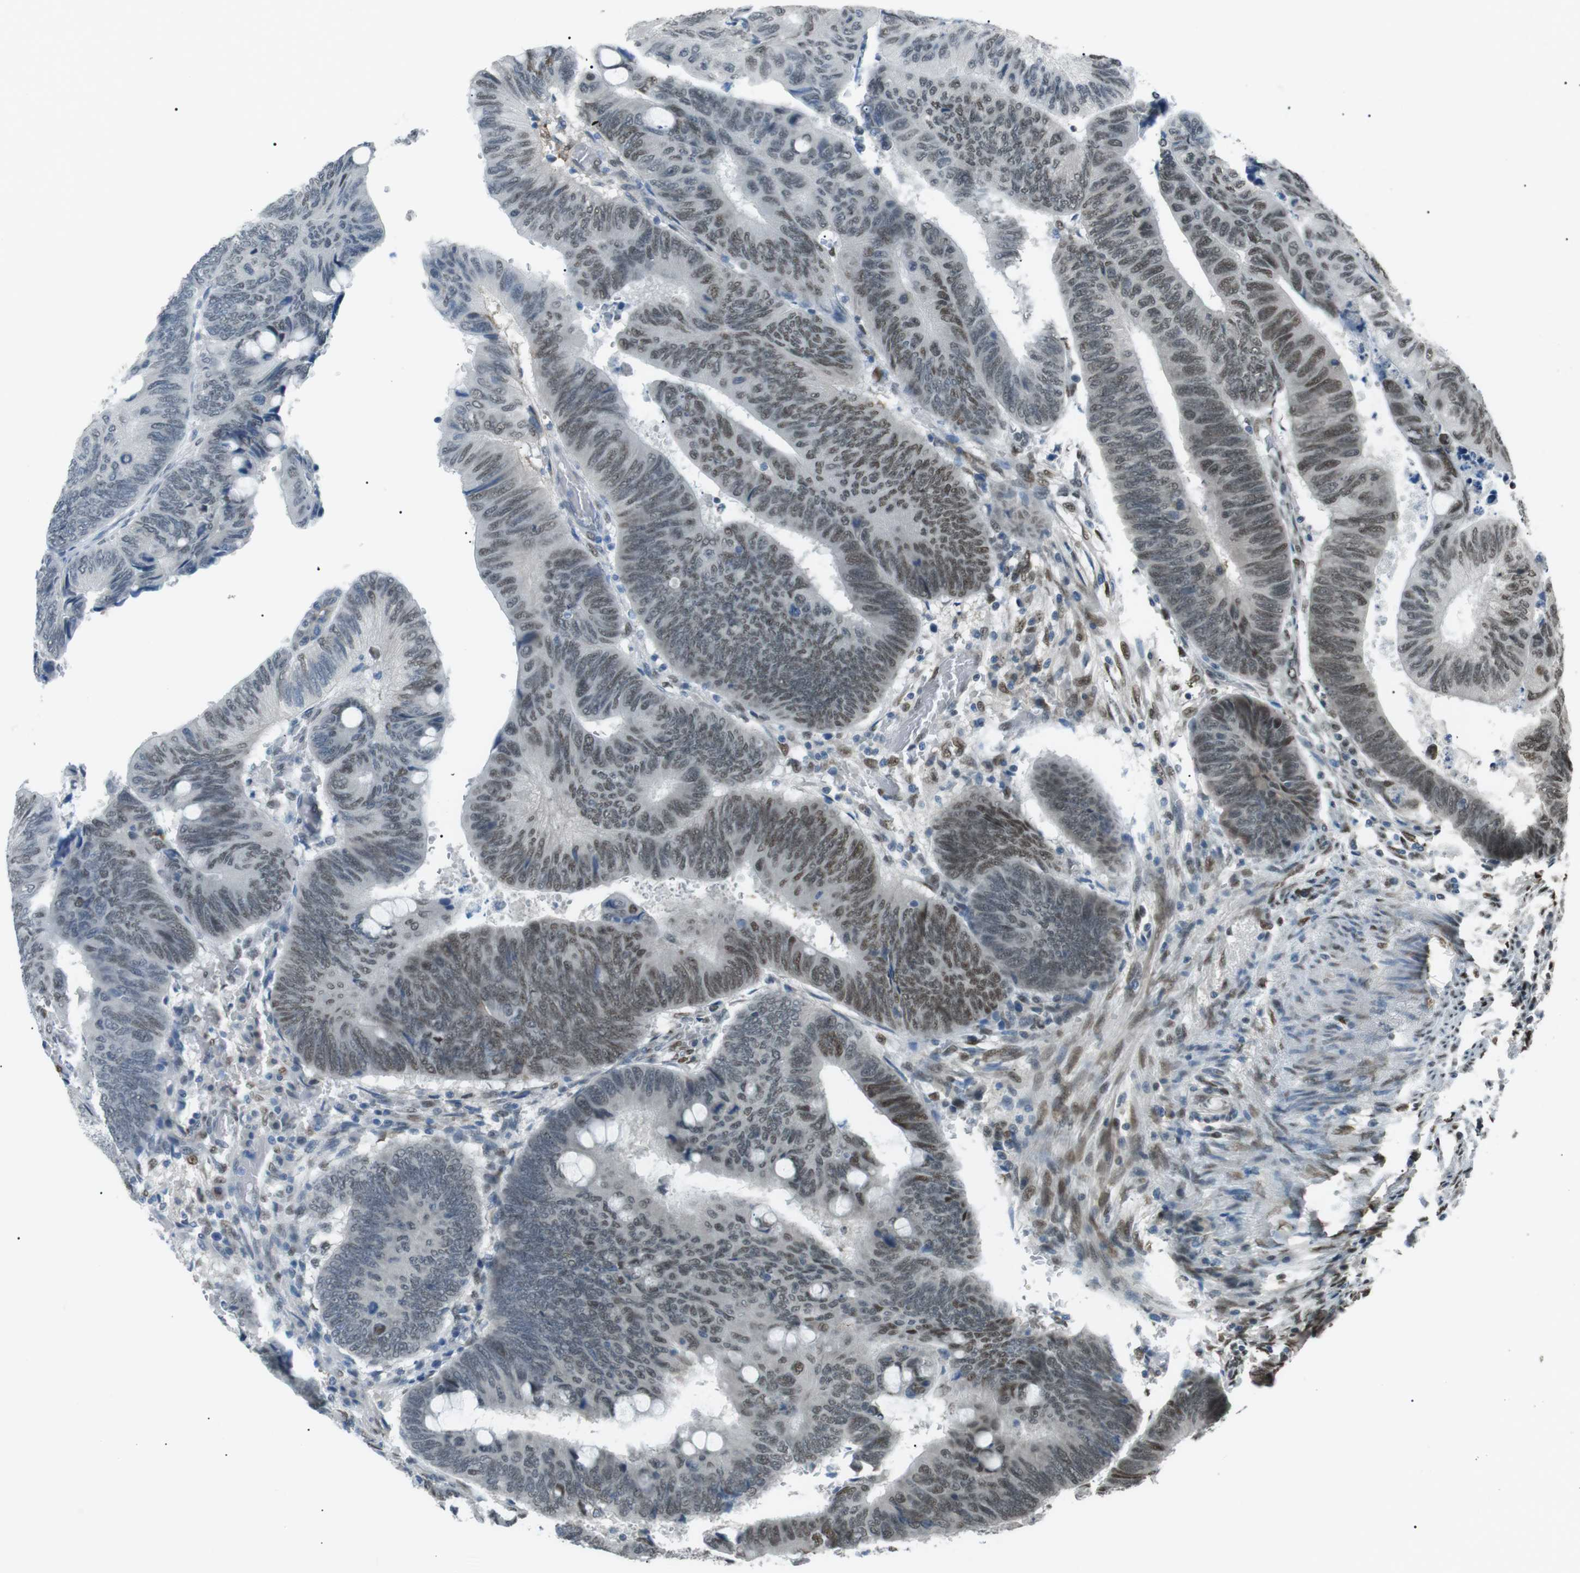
{"staining": {"intensity": "weak", "quantity": "25%-75%", "location": "nuclear"}, "tissue": "colorectal cancer", "cell_type": "Tumor cells", "image_type": "cancer", "snomed": [{"axis": "morphology", "description": "Normal tissue, NOS"}, {"axis": "morphology", "description": "Adenocarcinoma, NOS"}, {"axis": "topography", "description": "Rectum"}, {"axis": "topography", "description": "Peripheral nerve tissue"}], "caption": "Brown immunohistochemical staining in human colorectal adenocarcinoma demonstrates weak nuclear expression in about 25%-75% of tumor cells. (brown staining indicates protein expression, while blue staining denotes nuclei).", "gene": "SRPK2", "patient": {"sex": "male", "age": 92}}